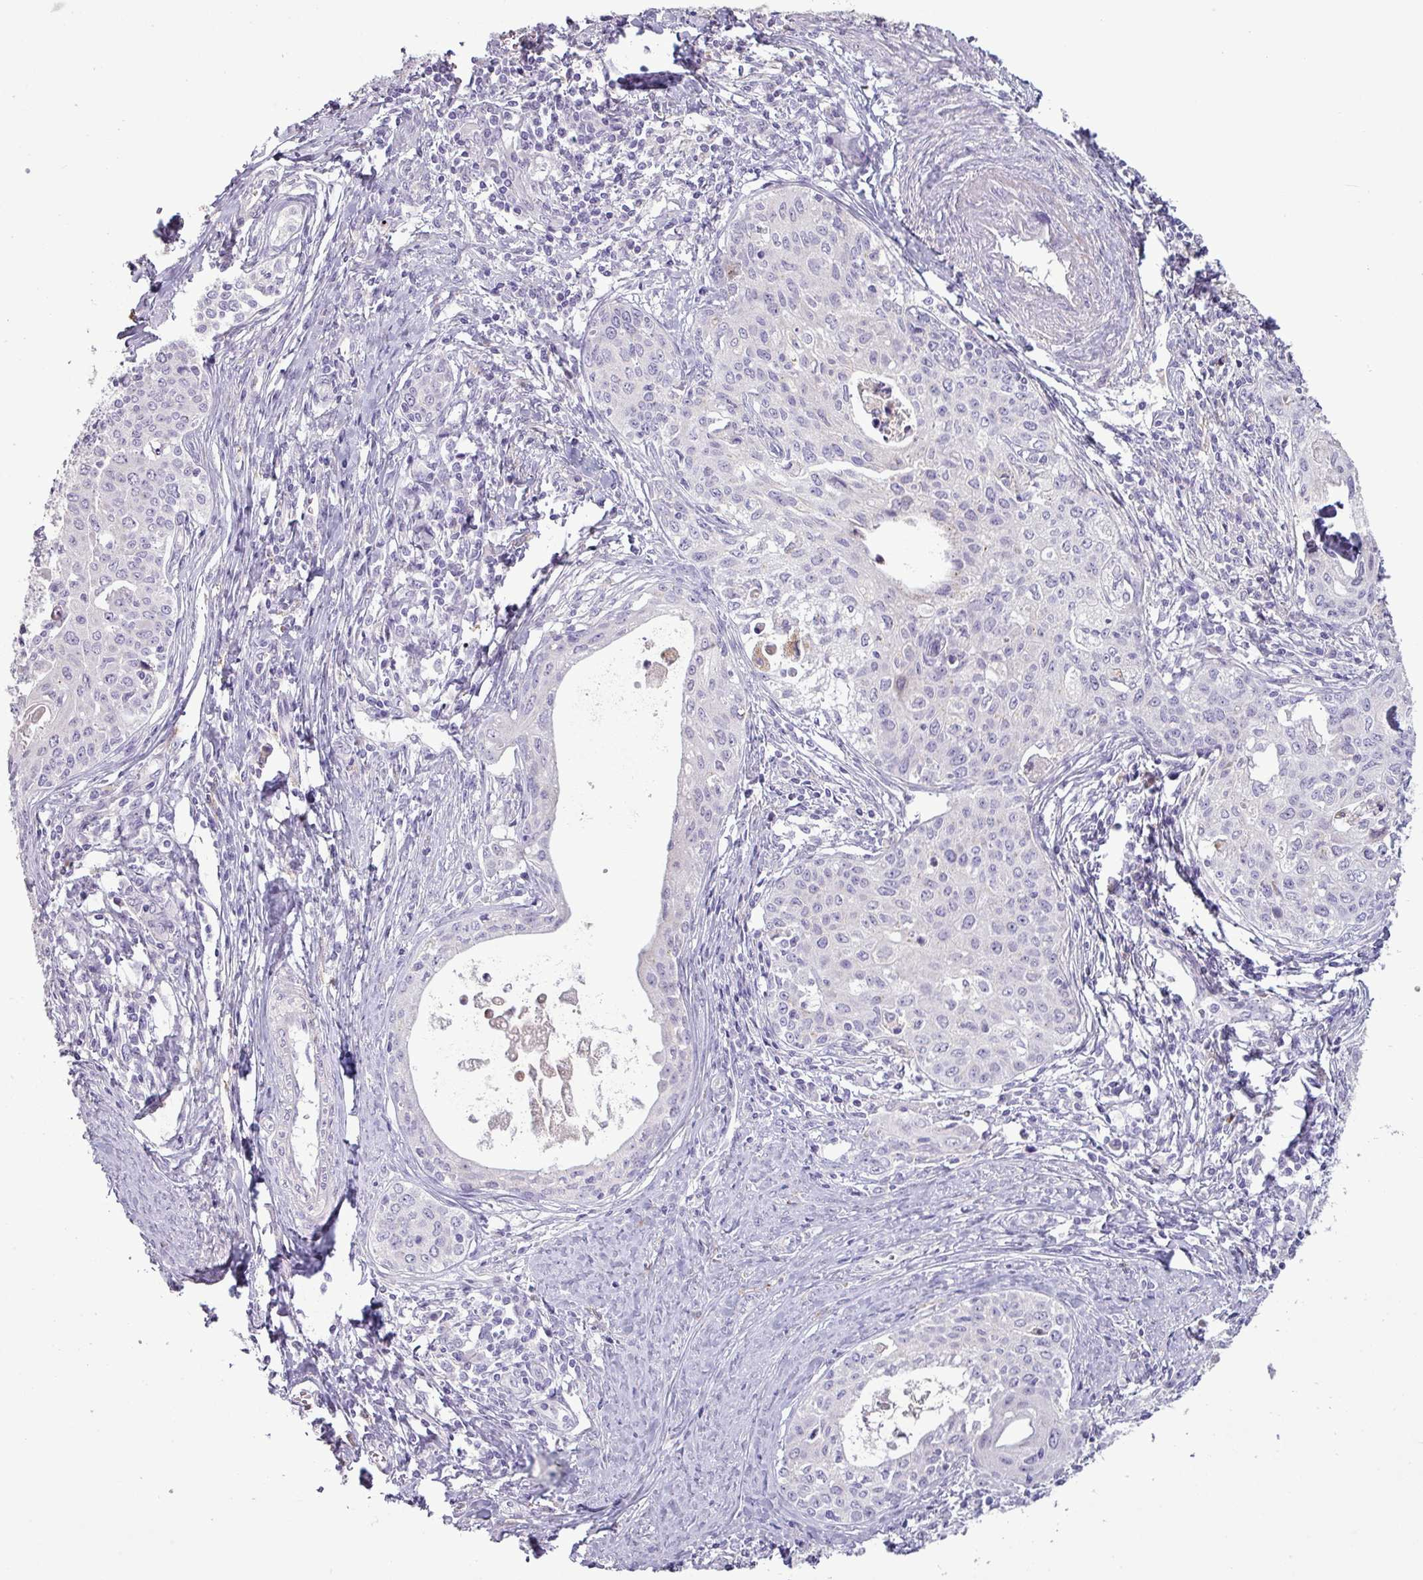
{"staining": {"intensity": "negative", "quantity": "none", "location": "none"}, "tissue": "cervical cancer", "cell_type": "Tumor cells", "image_type": "cancer", "snomed": [{"axis": "morphology", "description": "Squamous cell carcinoma, NOS"}, {"axis": "morphology", "description": "Adenocarcinoma, NOS"}, {"axis": "topography", "description": "Cervix"}], "caption": "Tumor cells are negative for protein expression in human cervical cancer (adenocarcinoma).", "gene": "C4B", "patient": {"sex": "female", "age": 52}}